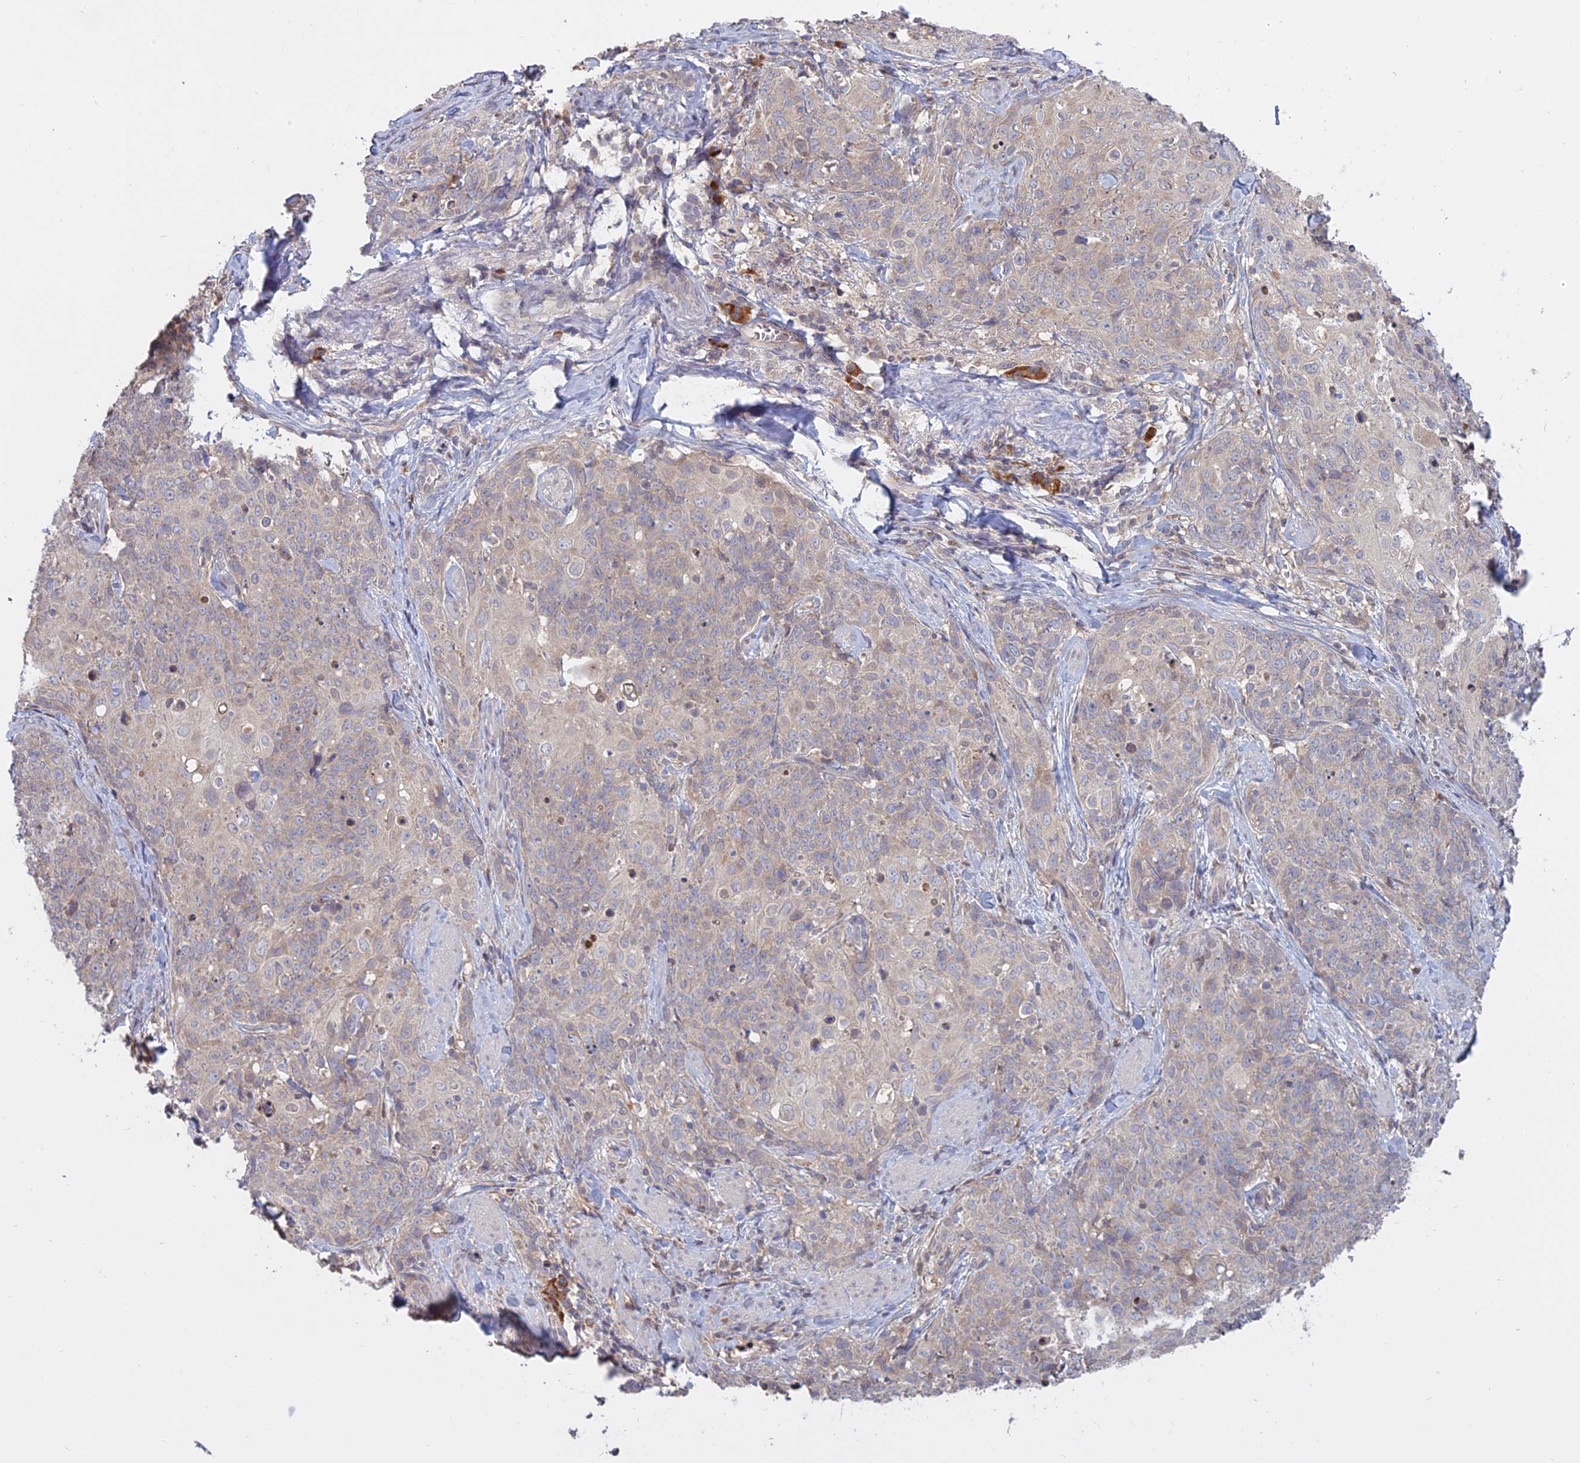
{"staining": {"intensity": "negative", "quantity": "none", "location": "none"}, "tissue": "skin cancer", "cell_type": "Tumor cells", "image_type": "cancer", "snomed": [{"axis": "morphology", "description": "Squamous cell carcinoma, NOS"}, {"axis": "topography", "description": "Skin"}, {"axis": "topography", "description": "Vulva"}], "caption": "Skin cancer (squamous cell carcinoma) was stained to show a protein in brown. There is no significant positivity in tumor cells. Nuclei are stained in blue.", "gene": "TMEM208", "patient": {"sex": "female", "age": 85}}